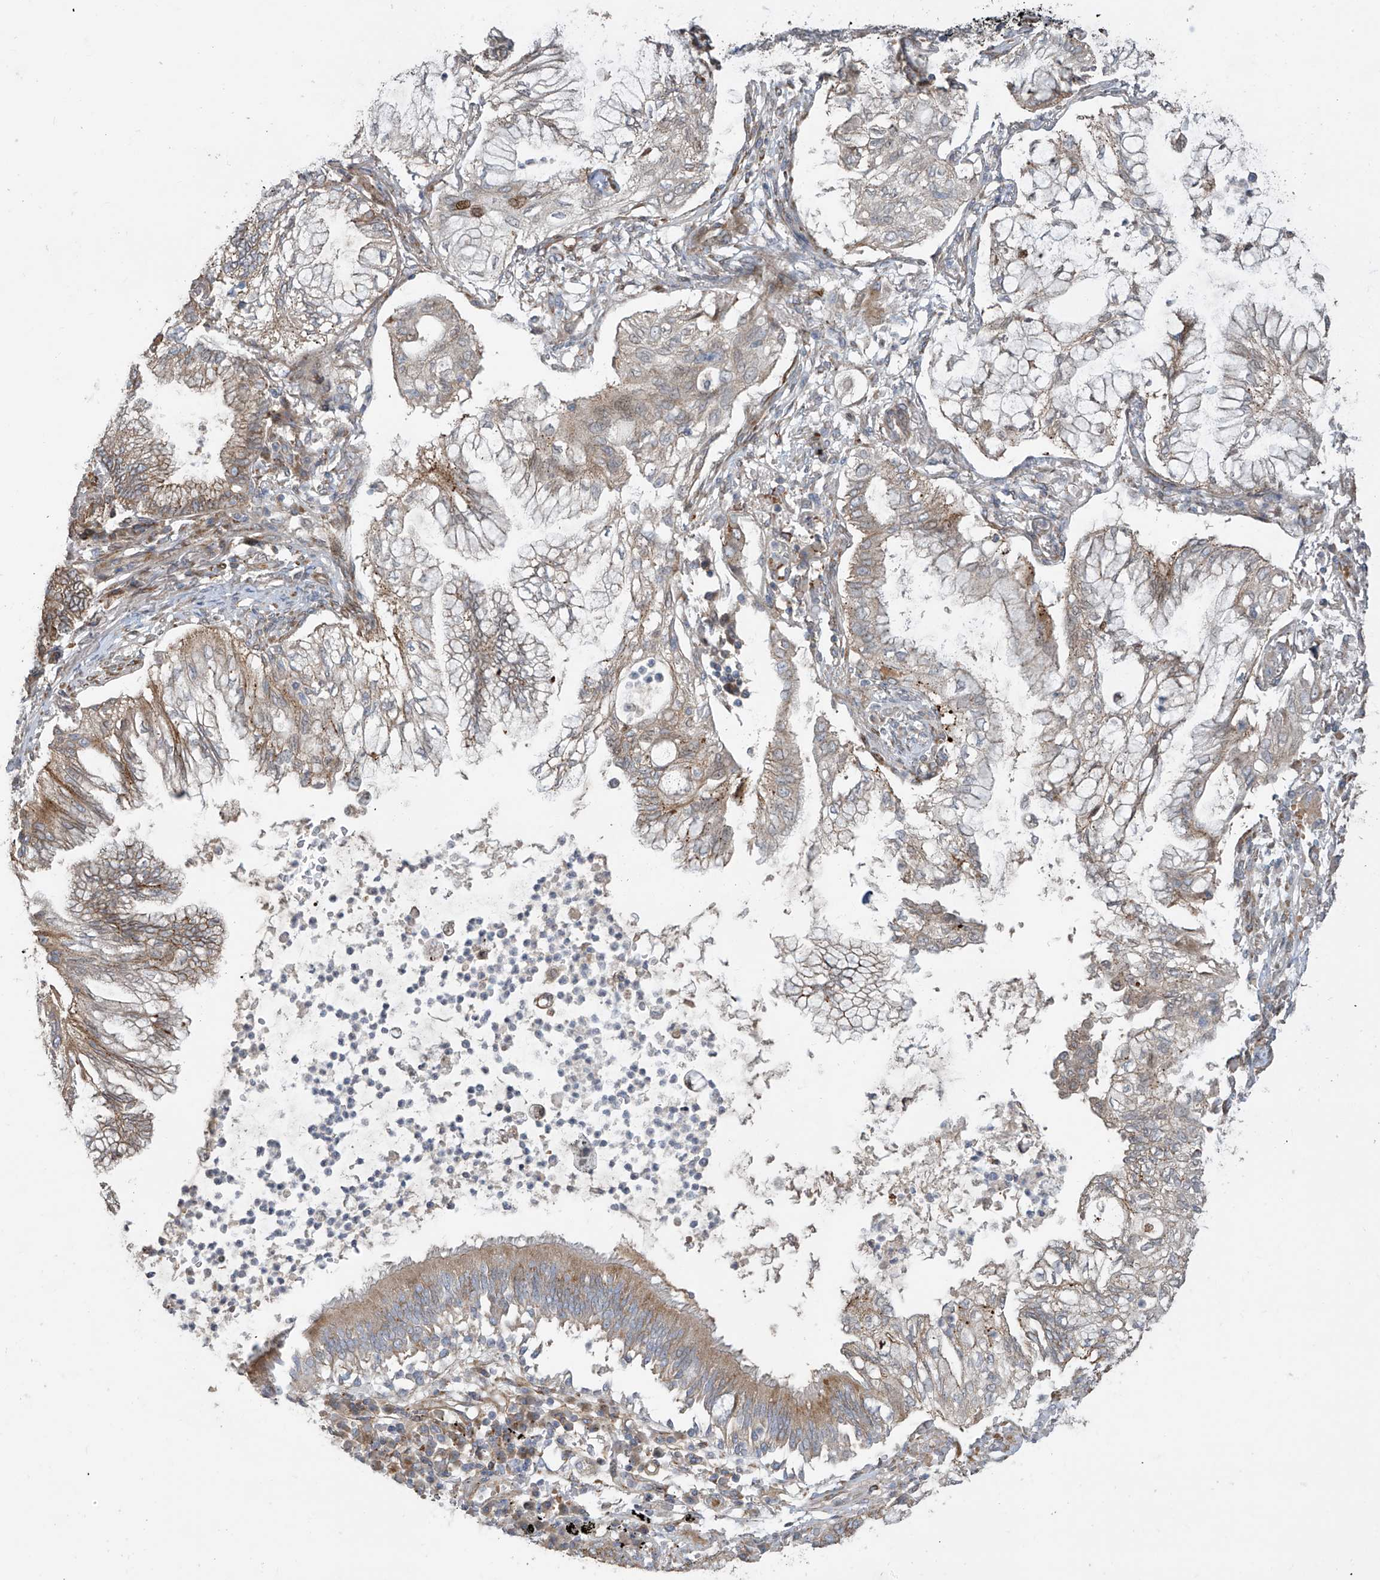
{"staining": {"intensity": "moderate", "quantity": "25%-75%", "location": "cytoplasmic/membranous"}, "tissue": "lung cancer", "cell_type": "Tumor cells", "image_type": "cancer", "snomed": [{"axis": "morphology", "description": "Adenocarcinoma, NOS"}, {"axis": "topography", "description": "Lung"}], "caption": "IHC staining of adenocarcinoma (lung), which demonstrates medium levels of moderate cytoplasmic/membranous positivity in about 25%-75% of tumor cells indicating moderate cytoplasmic/membranous protein staining. The staining was performed using DAB (brown) for protein detection and nuclei were counterstained in hematoxylin (blue).", "gene": "ABTB1", "patient": {"sex": "female", "age": 70}}